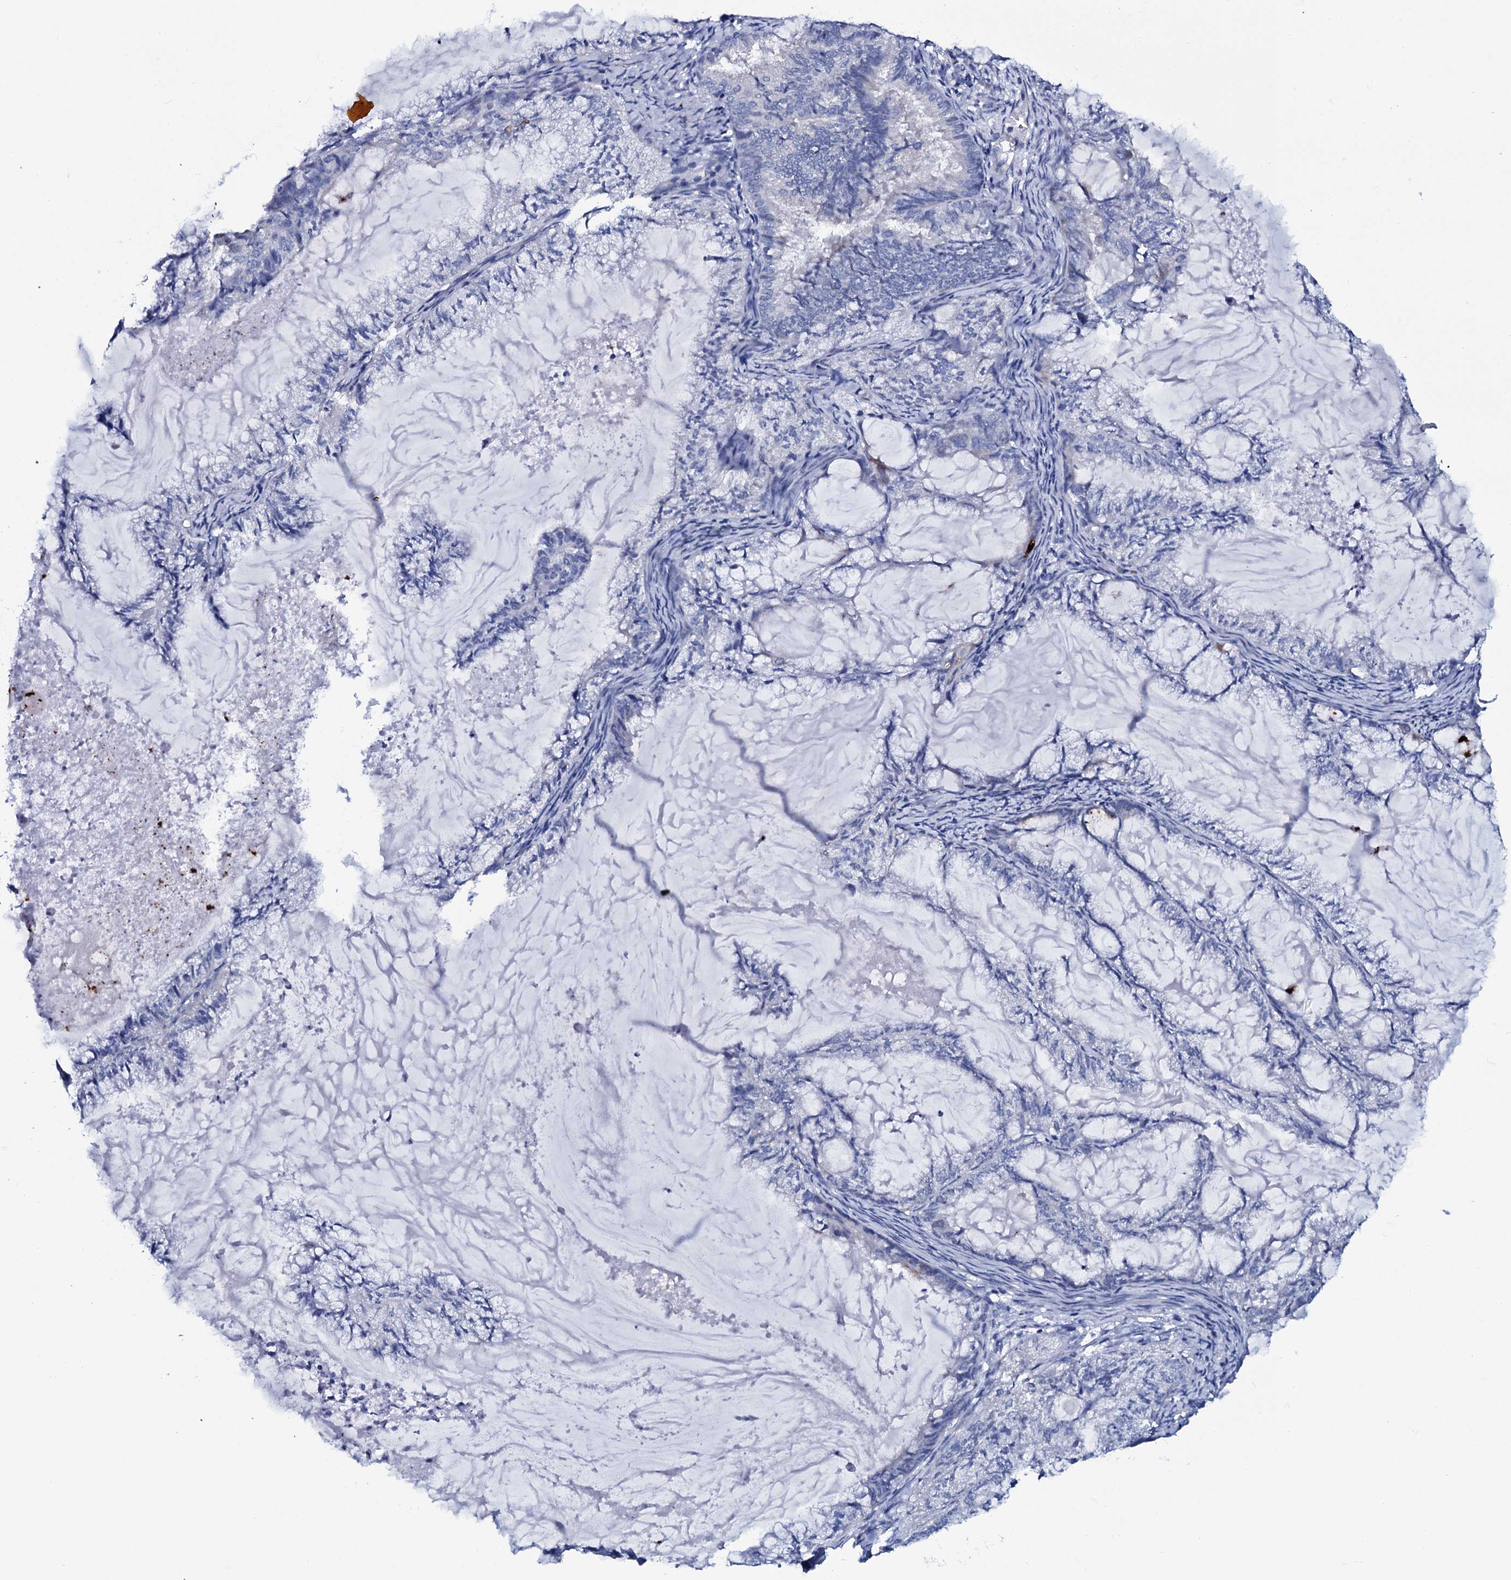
{"staining": {"intensity": "negative", "quantity": "none", "location": "none"}, "tissue": "endometrial cancer", "cell_type": "Tumor cells", "image_type": "cancer", "snomed": [{"axis": "morphology", "description": "Adenocarcinoma, NOS"}, {"axis": "topography", "description": "Endometrium"}], "caption": "This is an immunohistochemistry image of human adenocarcinoma (endometrial). There is no expression in tumor cells.", "gene": "GYS2", "patient": {"sex": "female", "age": 86}}